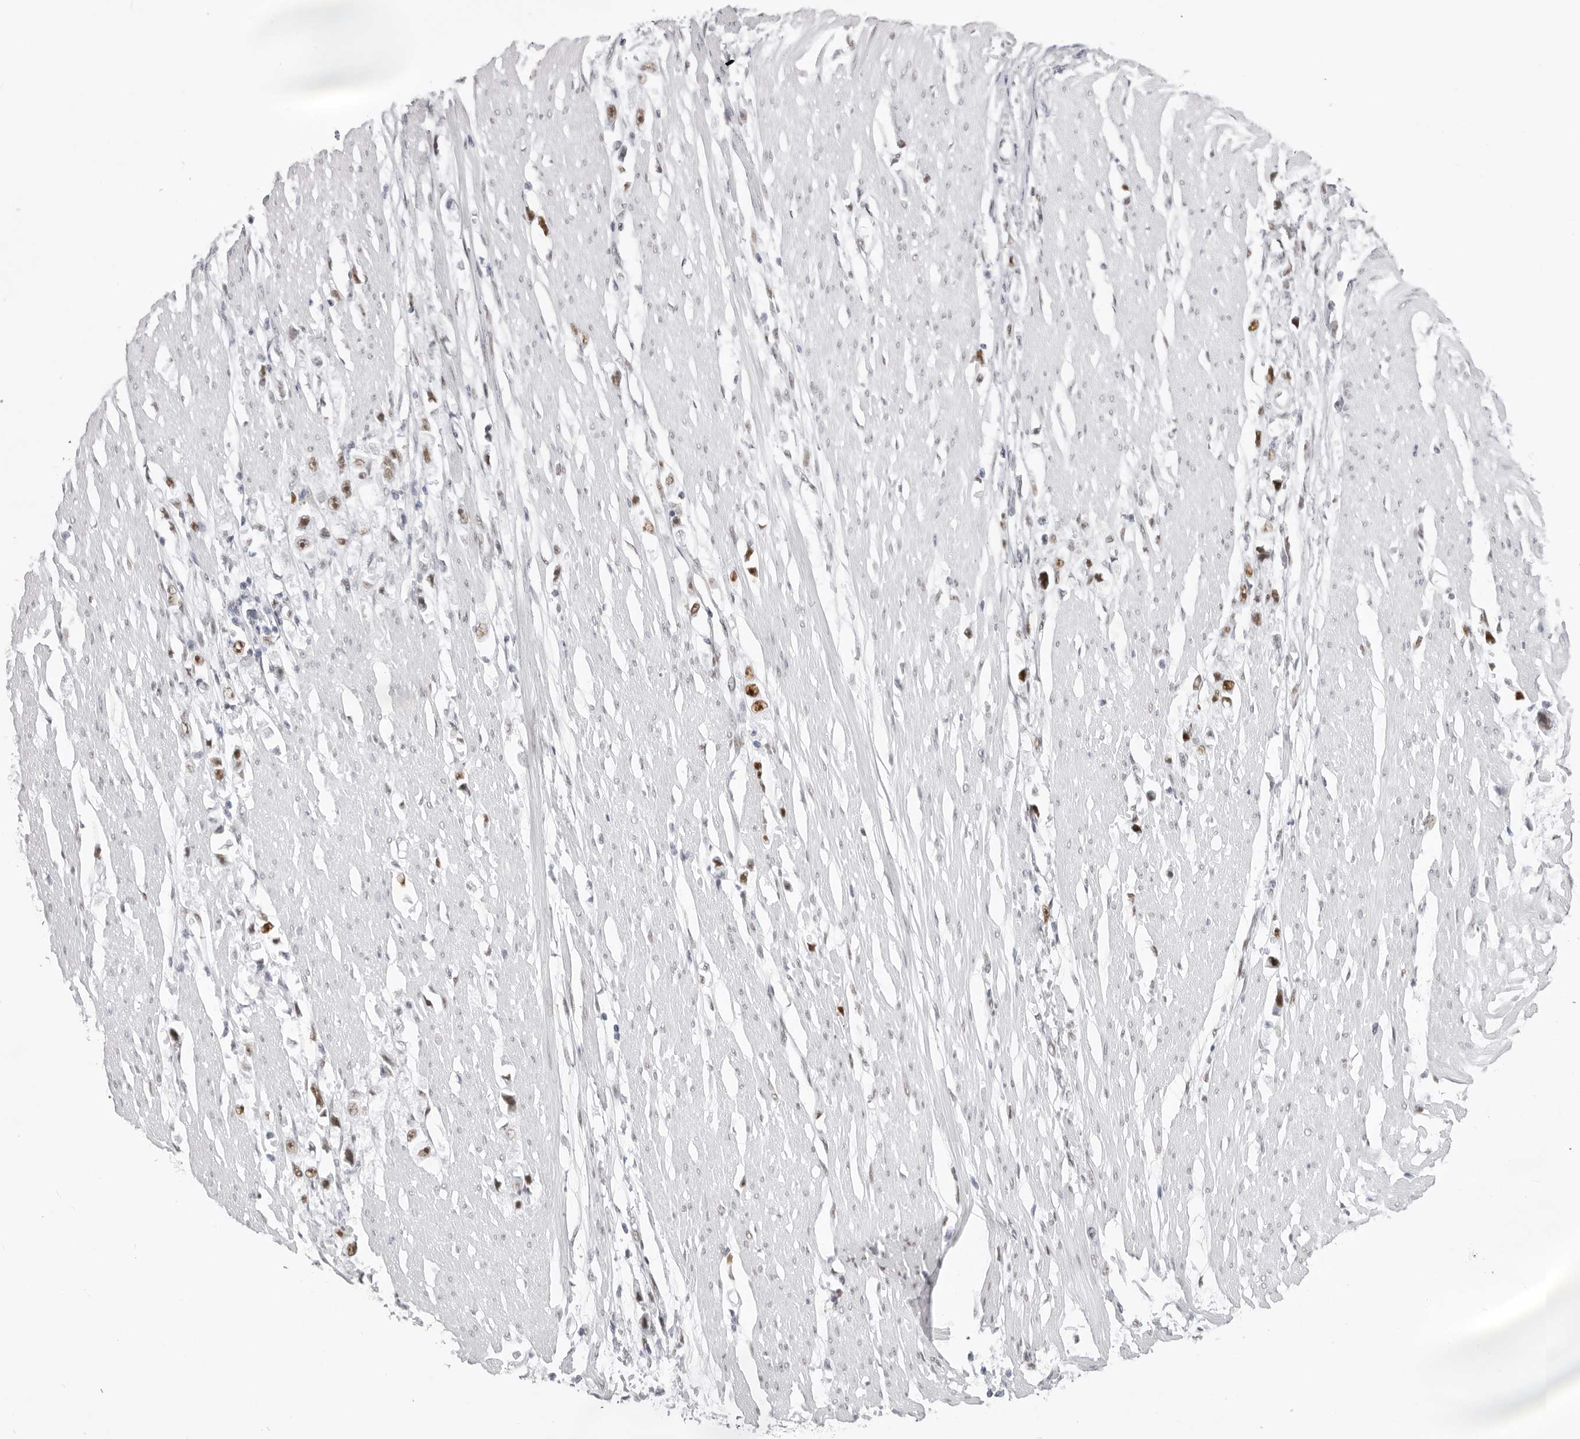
{"staining": {"intensity": "moderate", "quantity": ">75%", "location": "nuclear"}, "tissue": "stomach cancer", "cell_type": "Tumor cells", "image_type": "cancer", "snomed": [{"axis": "morphology", "description": "Adenocarcinoma, NOS"}, {"axis": "topography", "description": "Stomach"}], "caption": "This is a histology image of immunohistochemistry staining of adenocarcinoma (stomach), which shows moderate expression in the nuclear of tumor cells.", "gene": "IRF2BP2", "patient": {"sex": "female", "age": 59}}